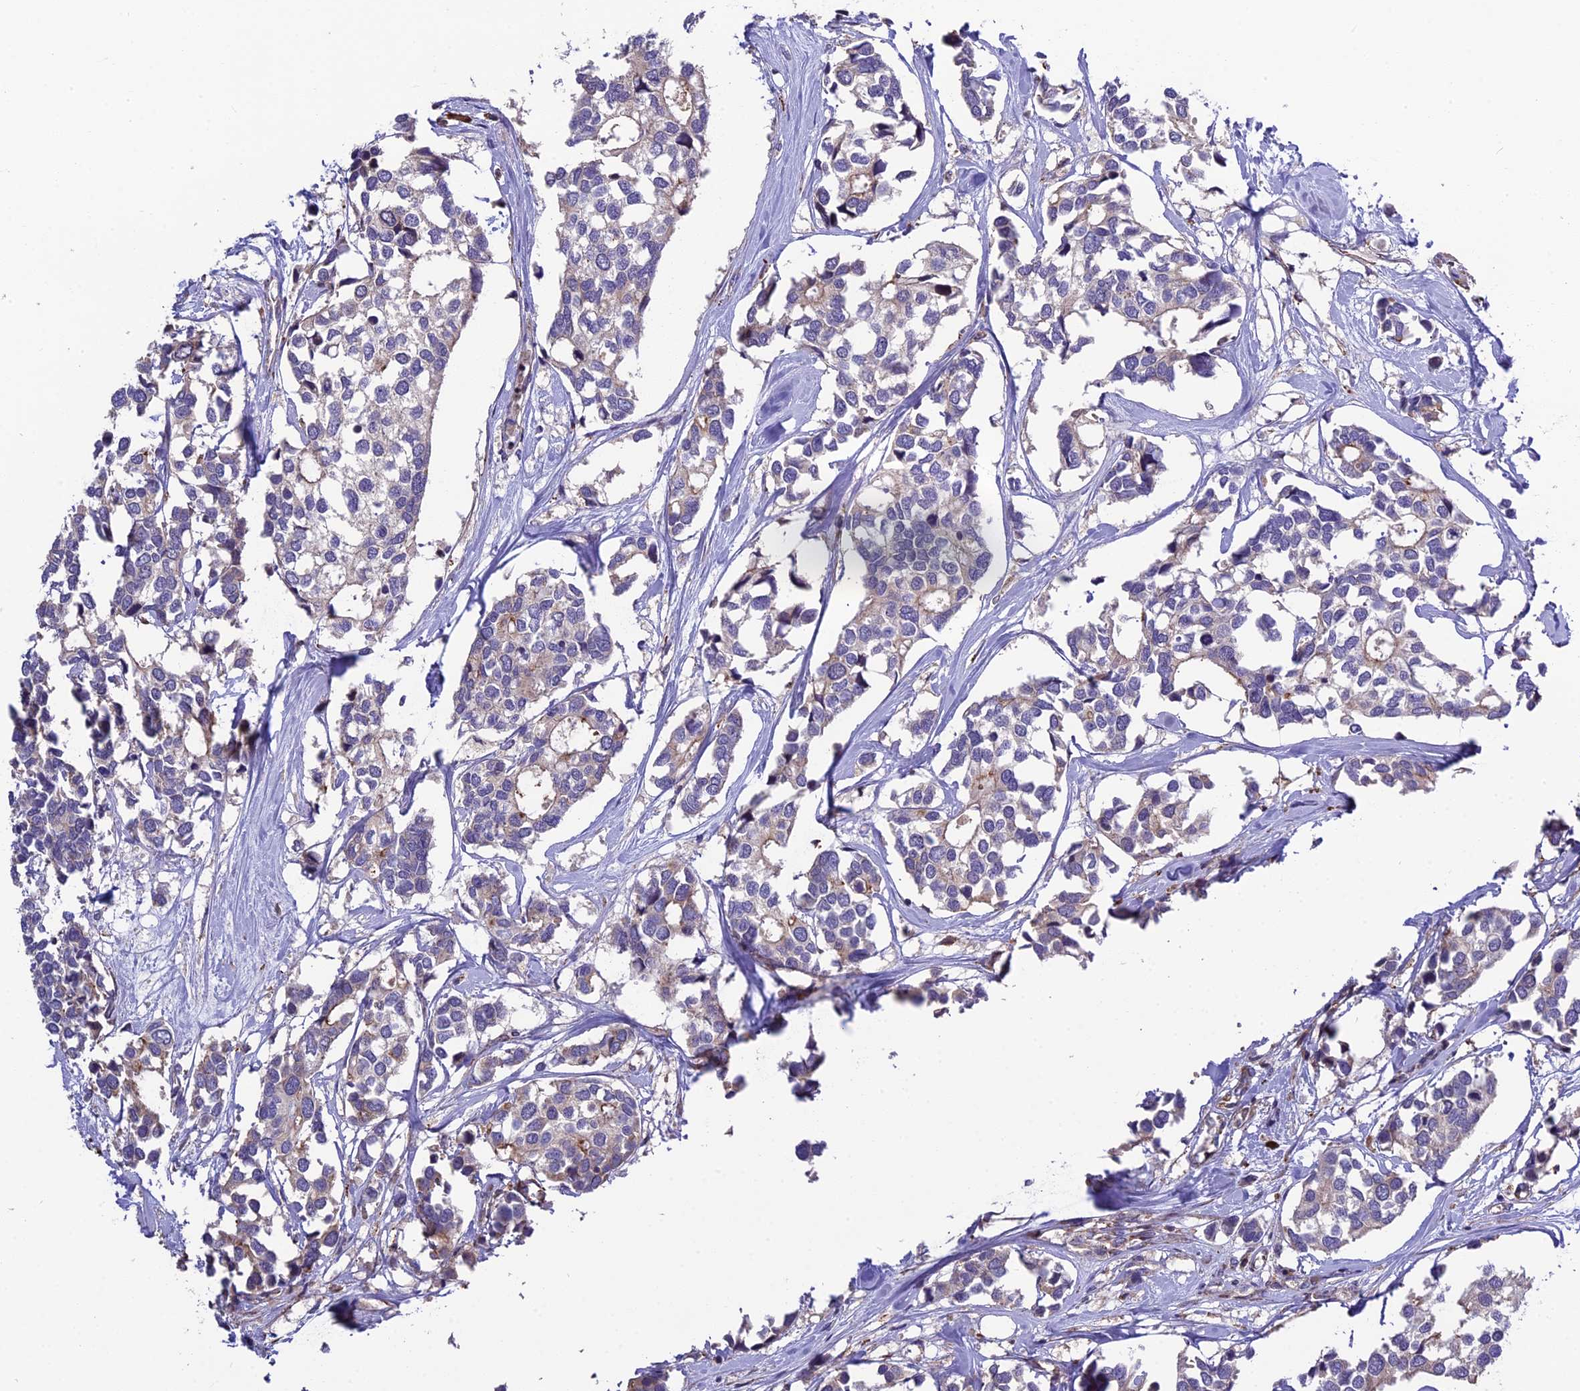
{"staining": {"intensity": "weak", "quantity": "<25%", "location": "cytoplasmic/membranous"}, "tissue": "breast cancer", "cell_type": "Tumor cells", "image_type": "cancer", "snomed": [{"axis": "morphology", "description": "Duct carcinoma"}, {"axis": "topography", "description": "Breast"}], "caption": "Photomicrograph shows no significant protein positivity in tumor cells of breast cancer.", "gene": "ABCC10", "patient": {"sex": "female", "age": 83}}